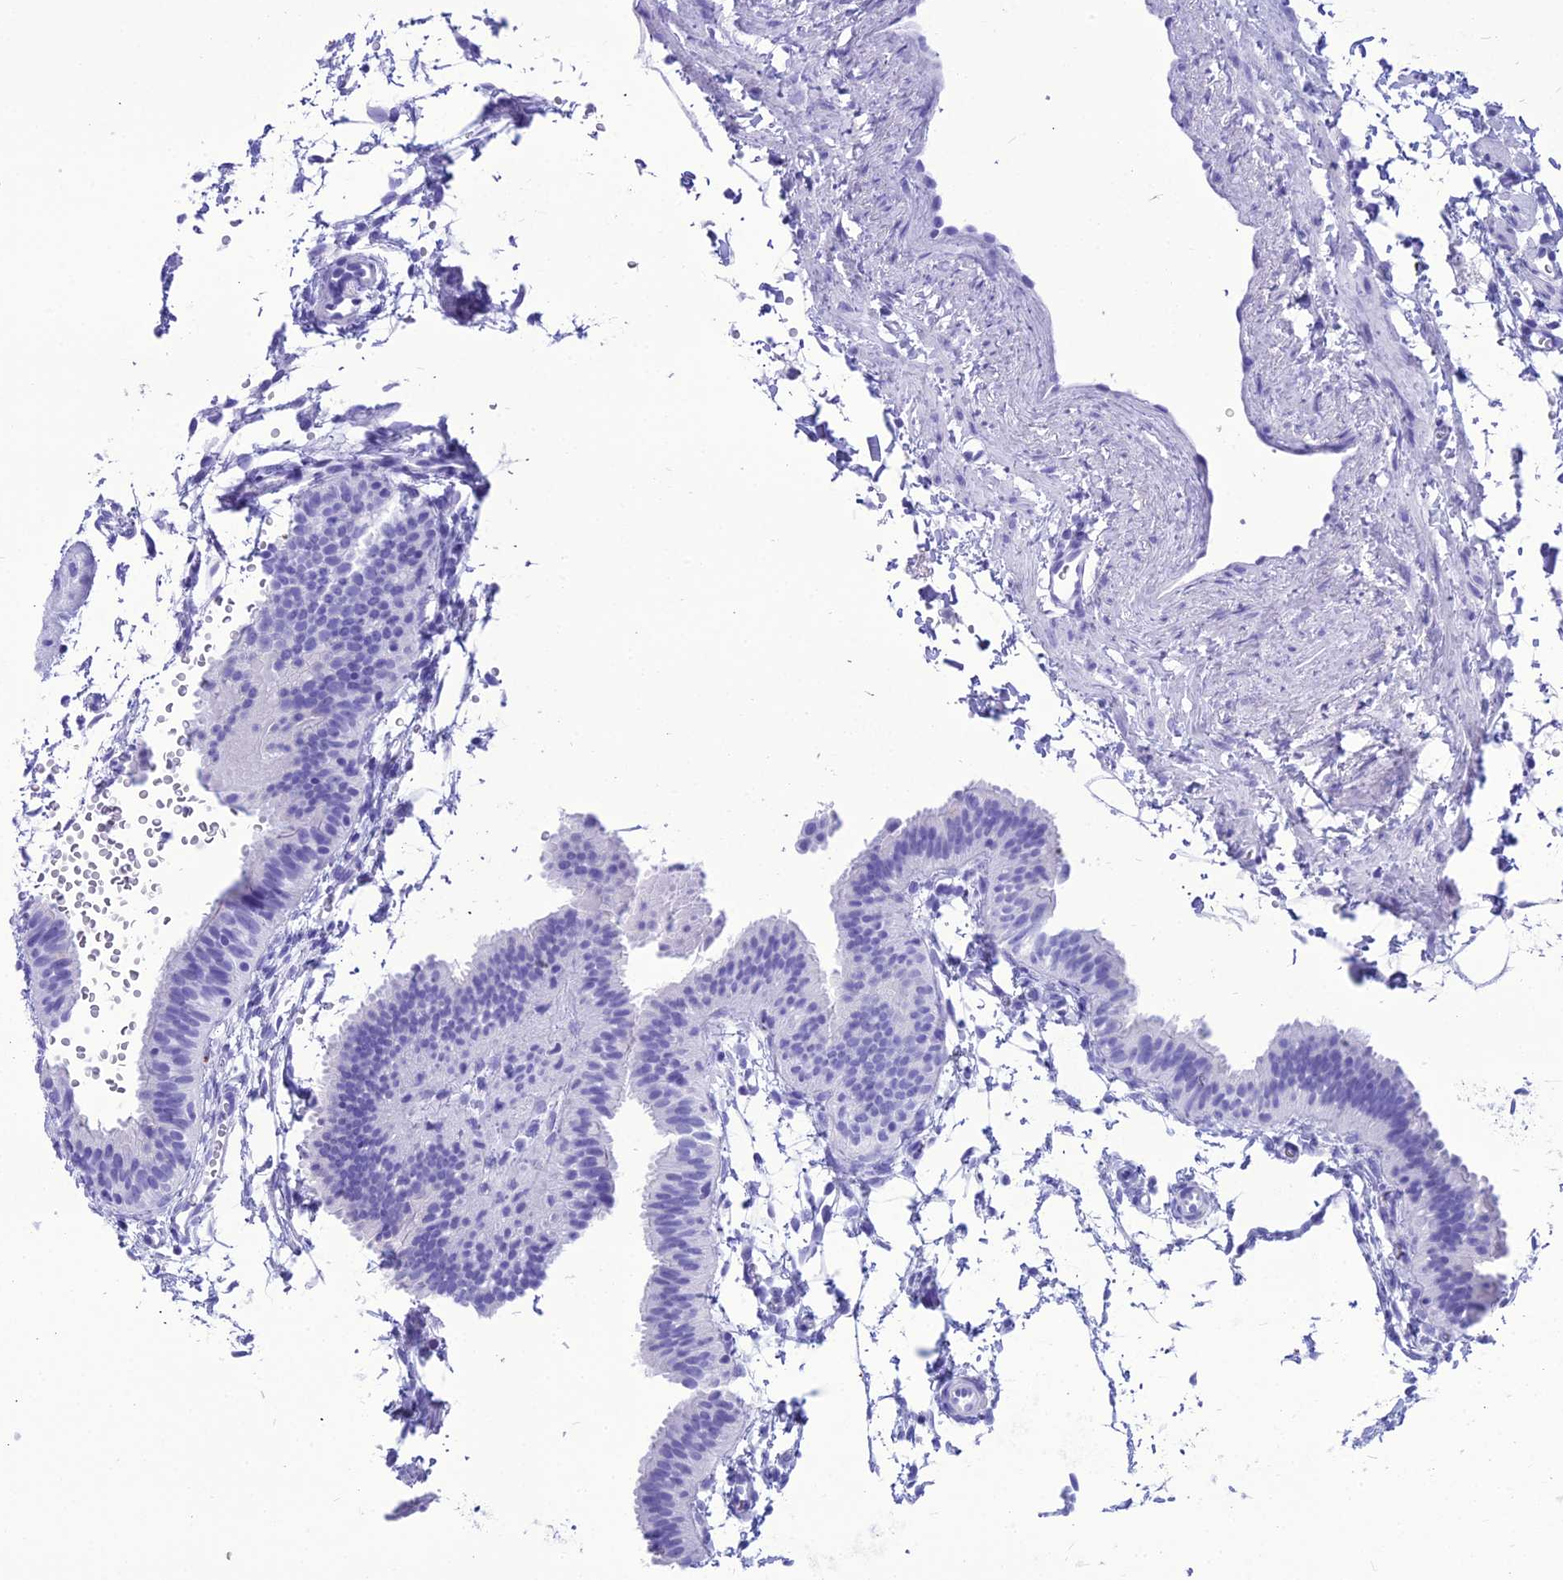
{"staining": {"intensity": "negative", "quantity": "none", "location": "none"}, "tissue": "fallopian tube", "cell_type": "Glandular cells", "image_type": "normal", "snomed": [{"axis": "morphology", "description": "Normal tissue, NOS"}, {"axis": "topography", "description": "Fallopian tube"}], "caption": "This is a image of immunohistochemistry (IHC) staining of normal fallopian tube, which shows no positivity in glandular cells. (DAB (3,3'-diaminobenzidine) immunohistochemistry (IHC), high magnification).", "gene": "PNMA5", "patient": {"sex": "female", "age": 35}}